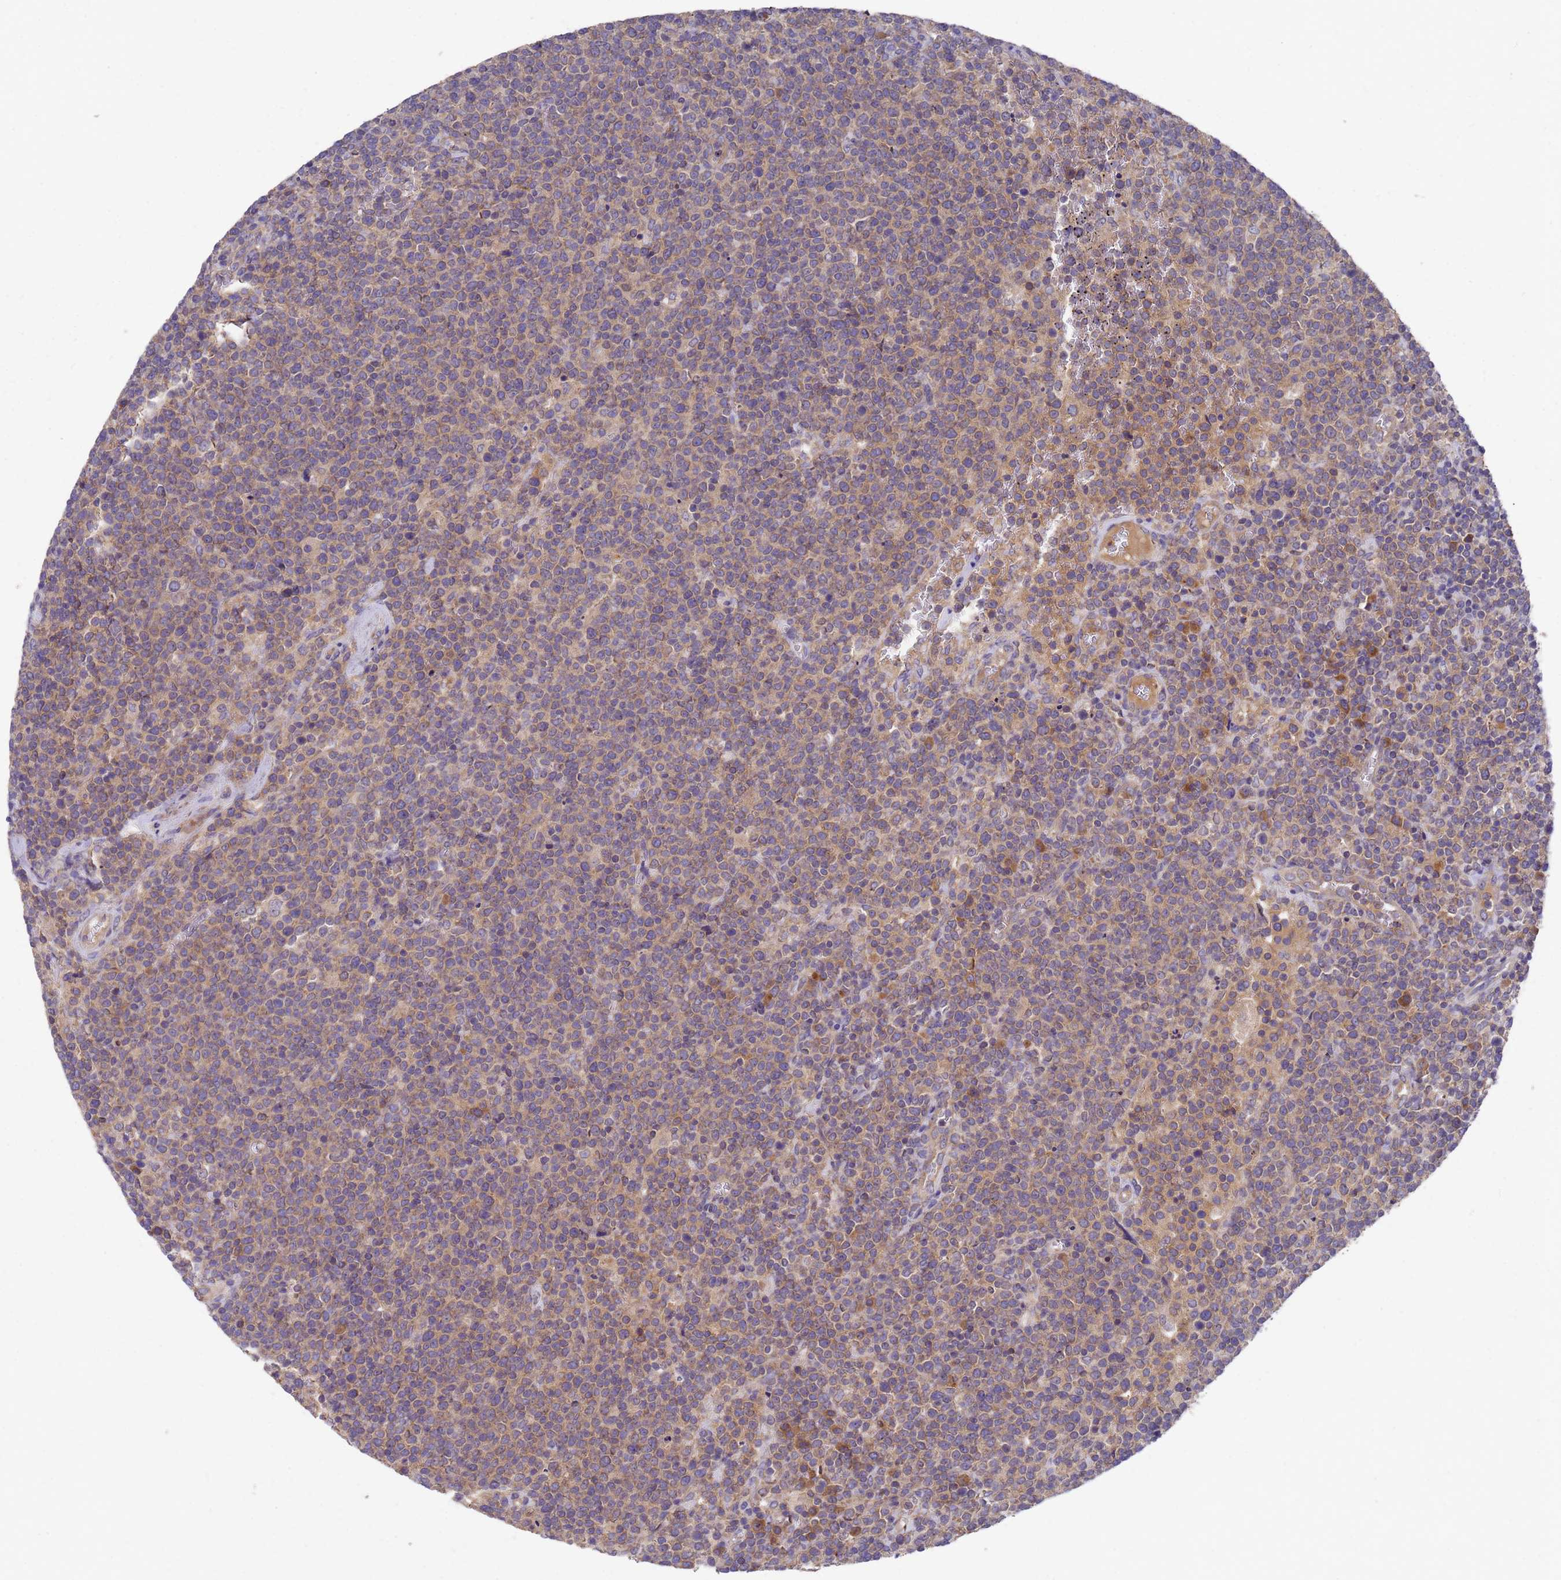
{"staining": {"intensity": "weak", "quantity": ">75%", "location": "cytoplasmic/membranous"}, "tissue": "lymphoma", "cell_type": "Tumor cells", "image_type": "cancer", "snomed": [{"axis": "morphology", "description": "Malignant lymphoma, non-Hodgkin's type, High grade"}, {"axis": "topography", "description": "Lymph node"}], "caption": "Lymphoma was stained to show a protein in brown. There is low levels of weak cytoplasmic/membranous staining in approximately >75% of tumor cells.", "gene": "DCAF12L2", "patient": {"sex": "male", "age": 61}}